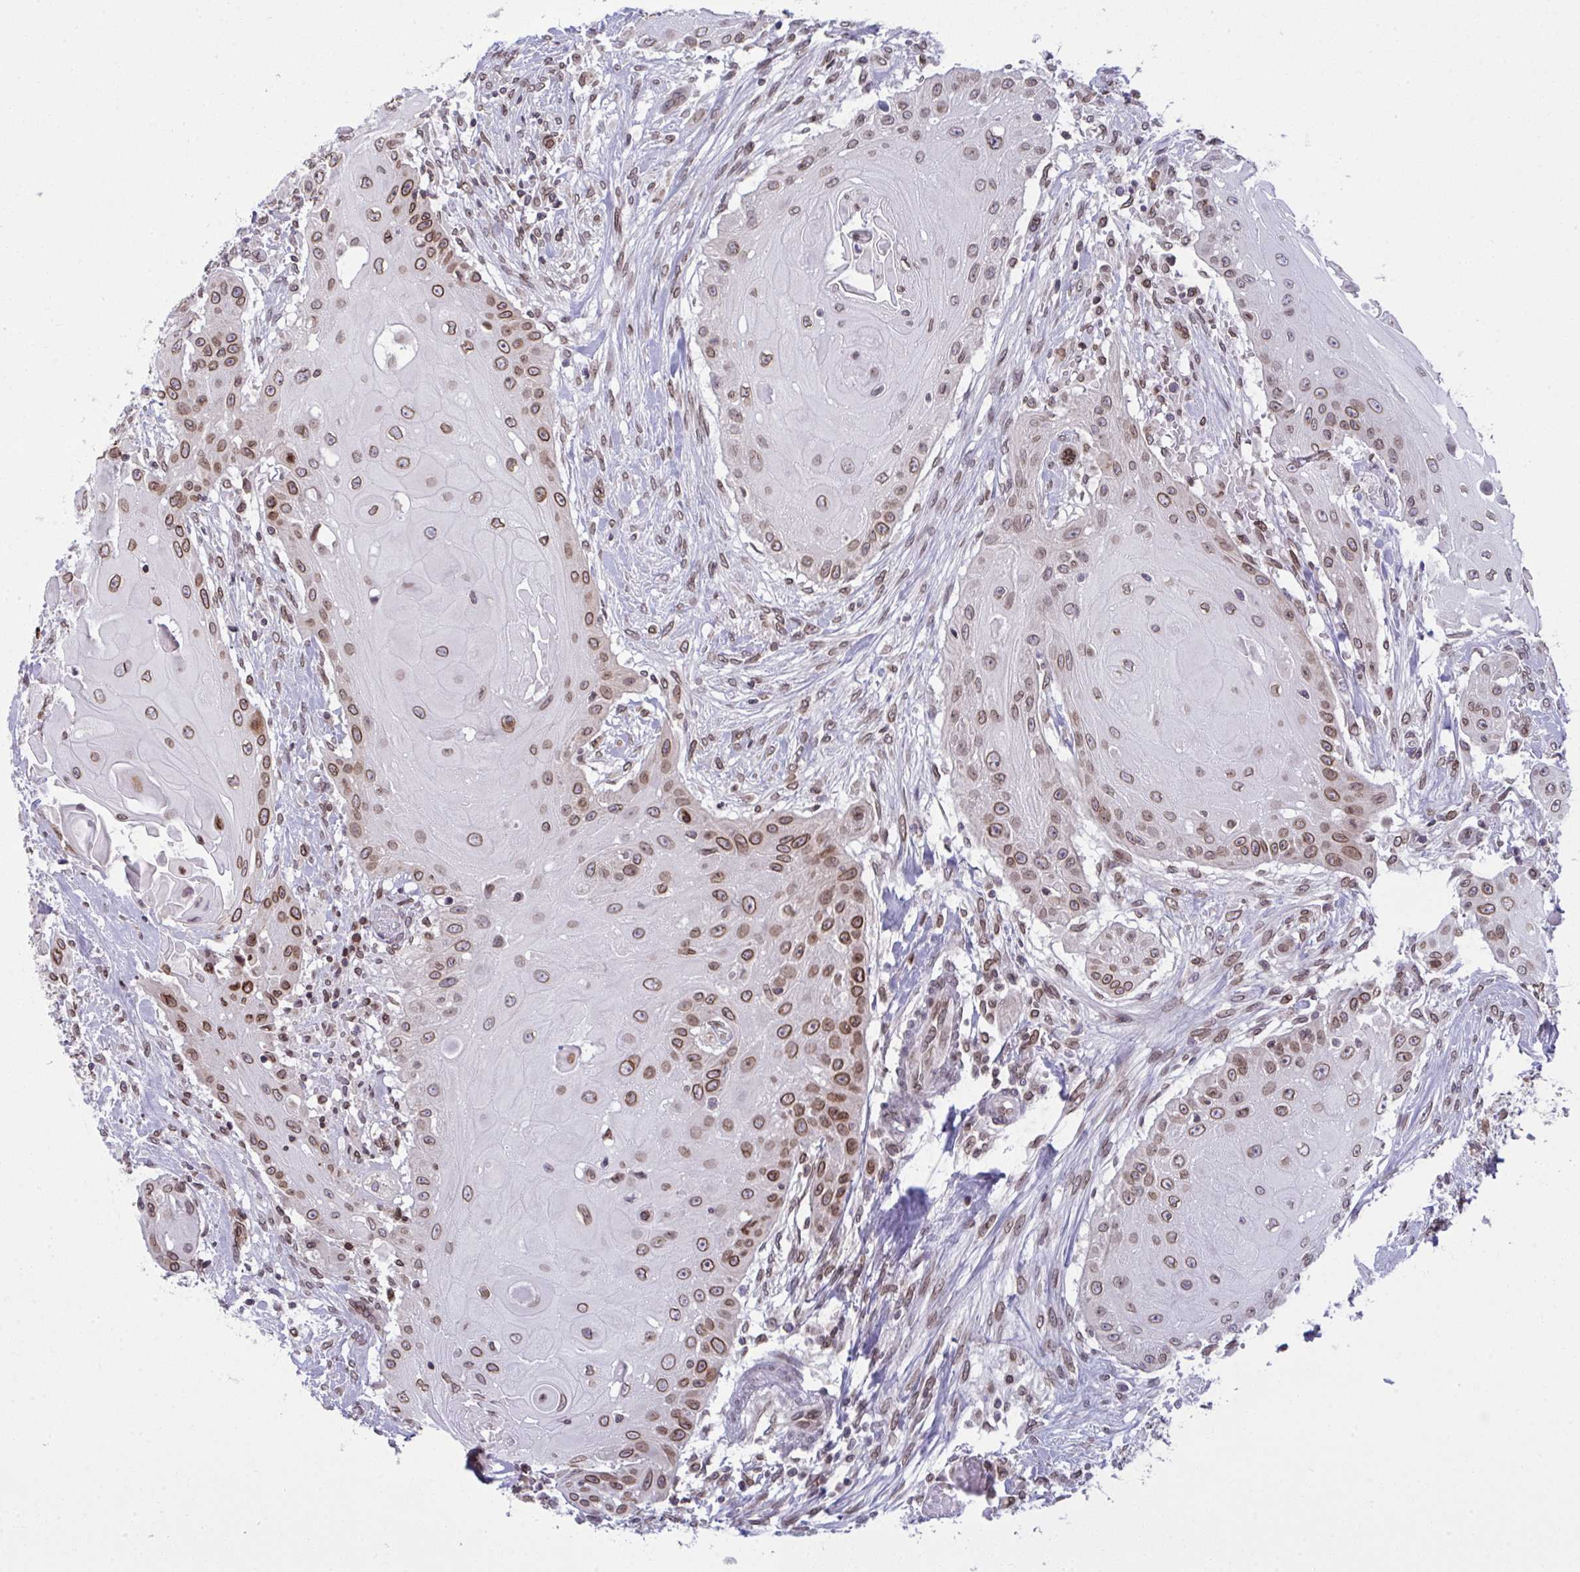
{"staining": {"intensity": "moderate", "quantity": ">75%", "location": "cytoplasmic/membranous,nuclear"}, "tissue": "head and neck cancer", "cell_type": "Tumor cells", "image_type": "cancer", "snomed": [{"axis": "morphology", "description": "Squamous cell carcinoma, NOS"}, {"axis": "topography", "description": "Oral tissue"}, {"axis": "topography", "description": "Head-Neck"}, {"axis": "topography", "description": "Neck, NOS"}], "caption": "Approximately >75% of tumor cells in human head and neck cancer demonstrate moderate cytoplasmic/membranous and nuclear protein expression as visualized by brown immunohistochemical staining.", "gene": "RANBP2", "patient": {"sex": "female", "age": 55}}